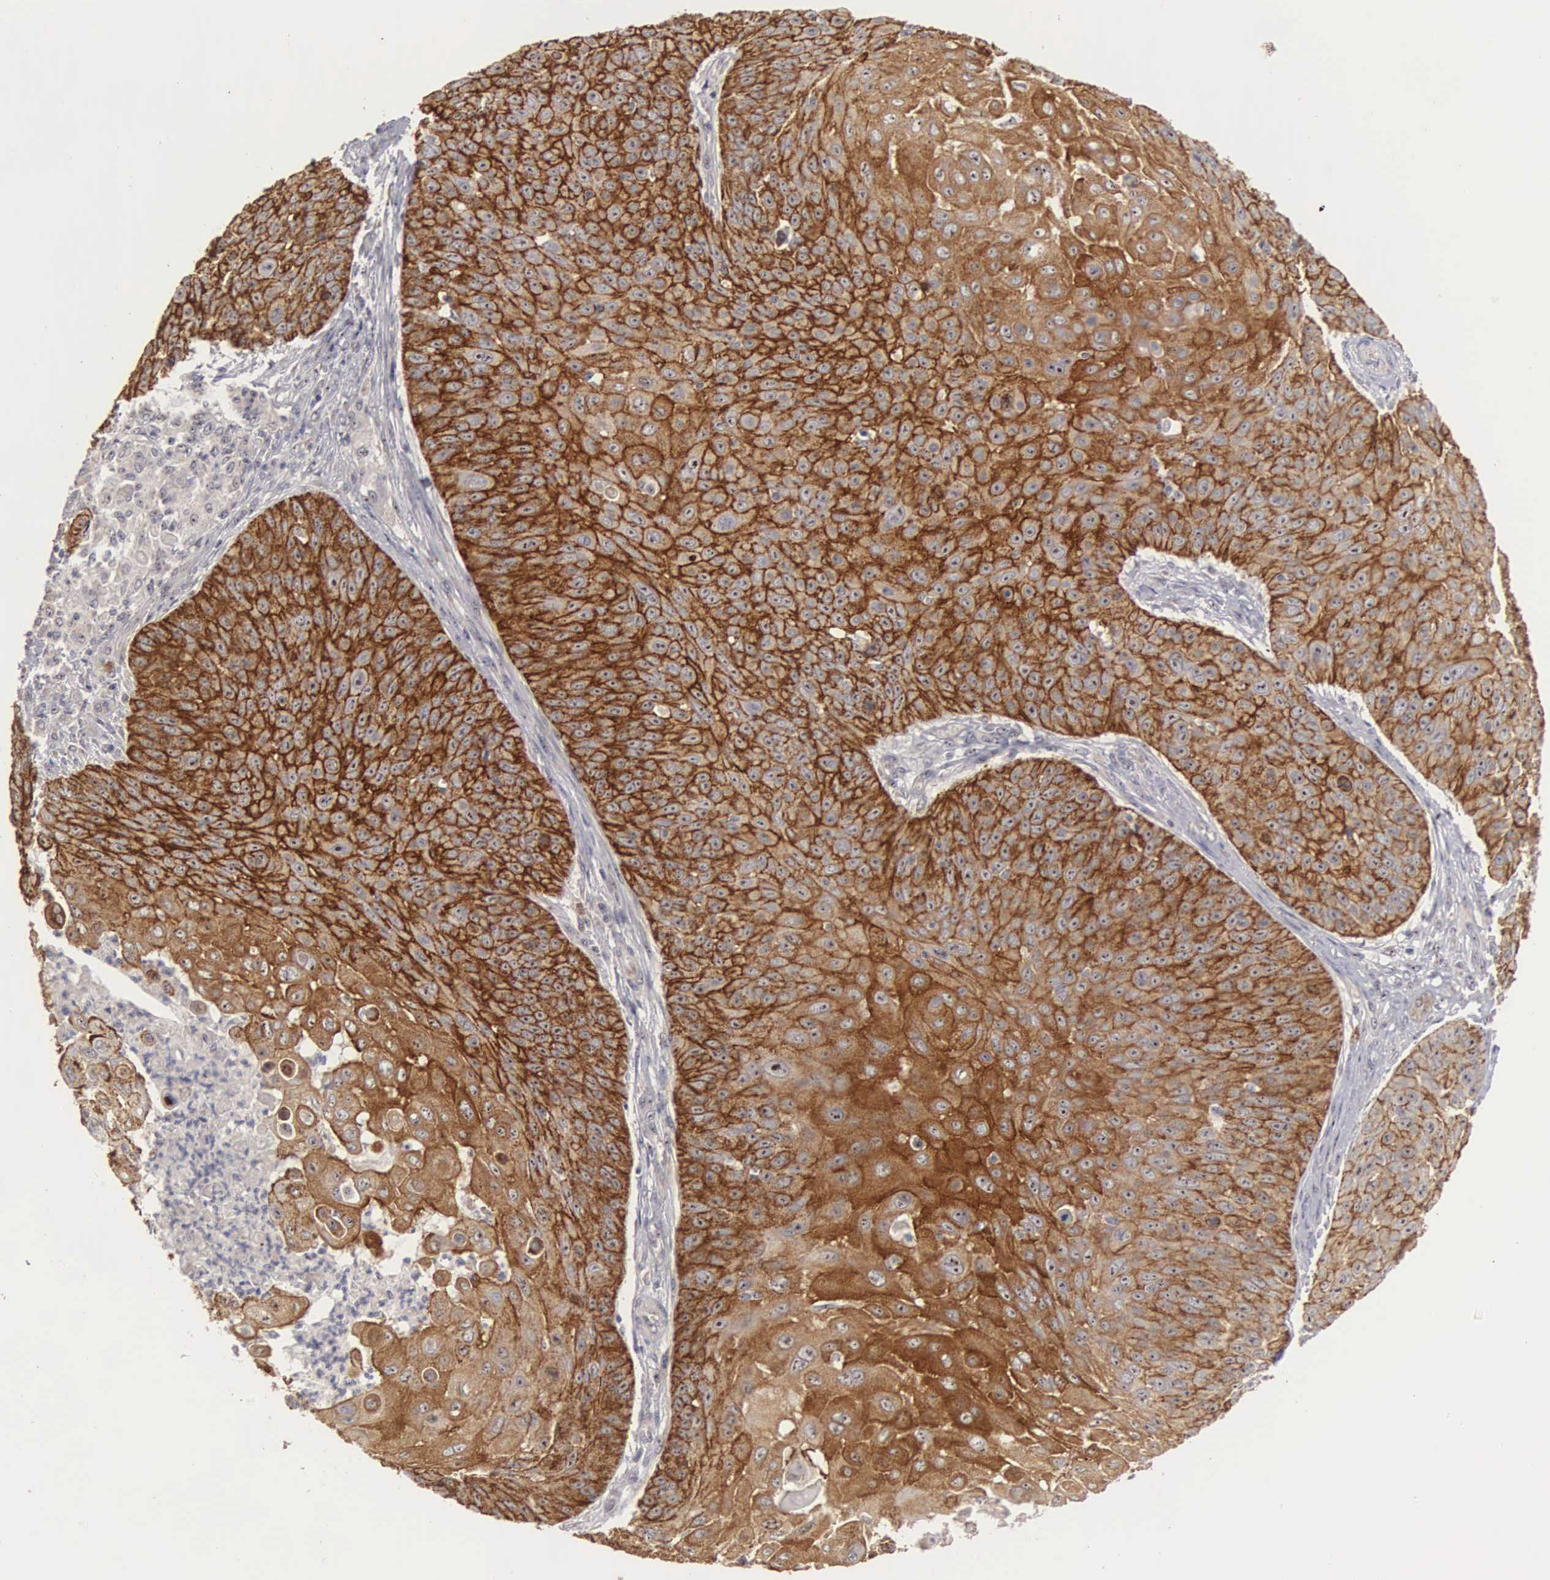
{"staining": {"intensity": "strong", "quantity": ">75%", "location": "cytoplasmic/membranous,nuclear"}, "tissue": "skin cancer", "cell_type": "Tumor cells", "image_type": "cancer", "snomed": [{"axis": "morphology", "description": "Squamous cell carcinoma, NOS"}, {"axis": "topography", "description": "Skin"}], "caption": "This micrograph exhibits immunohistochemistry staining of skin cancer (squamous cell carcinoma), with high strong cytoplasmic/membranous and nuclear staining in about >75% of tumor cells.", "gene": "AMN", "patient": {"sex": "male", "age": 82}}